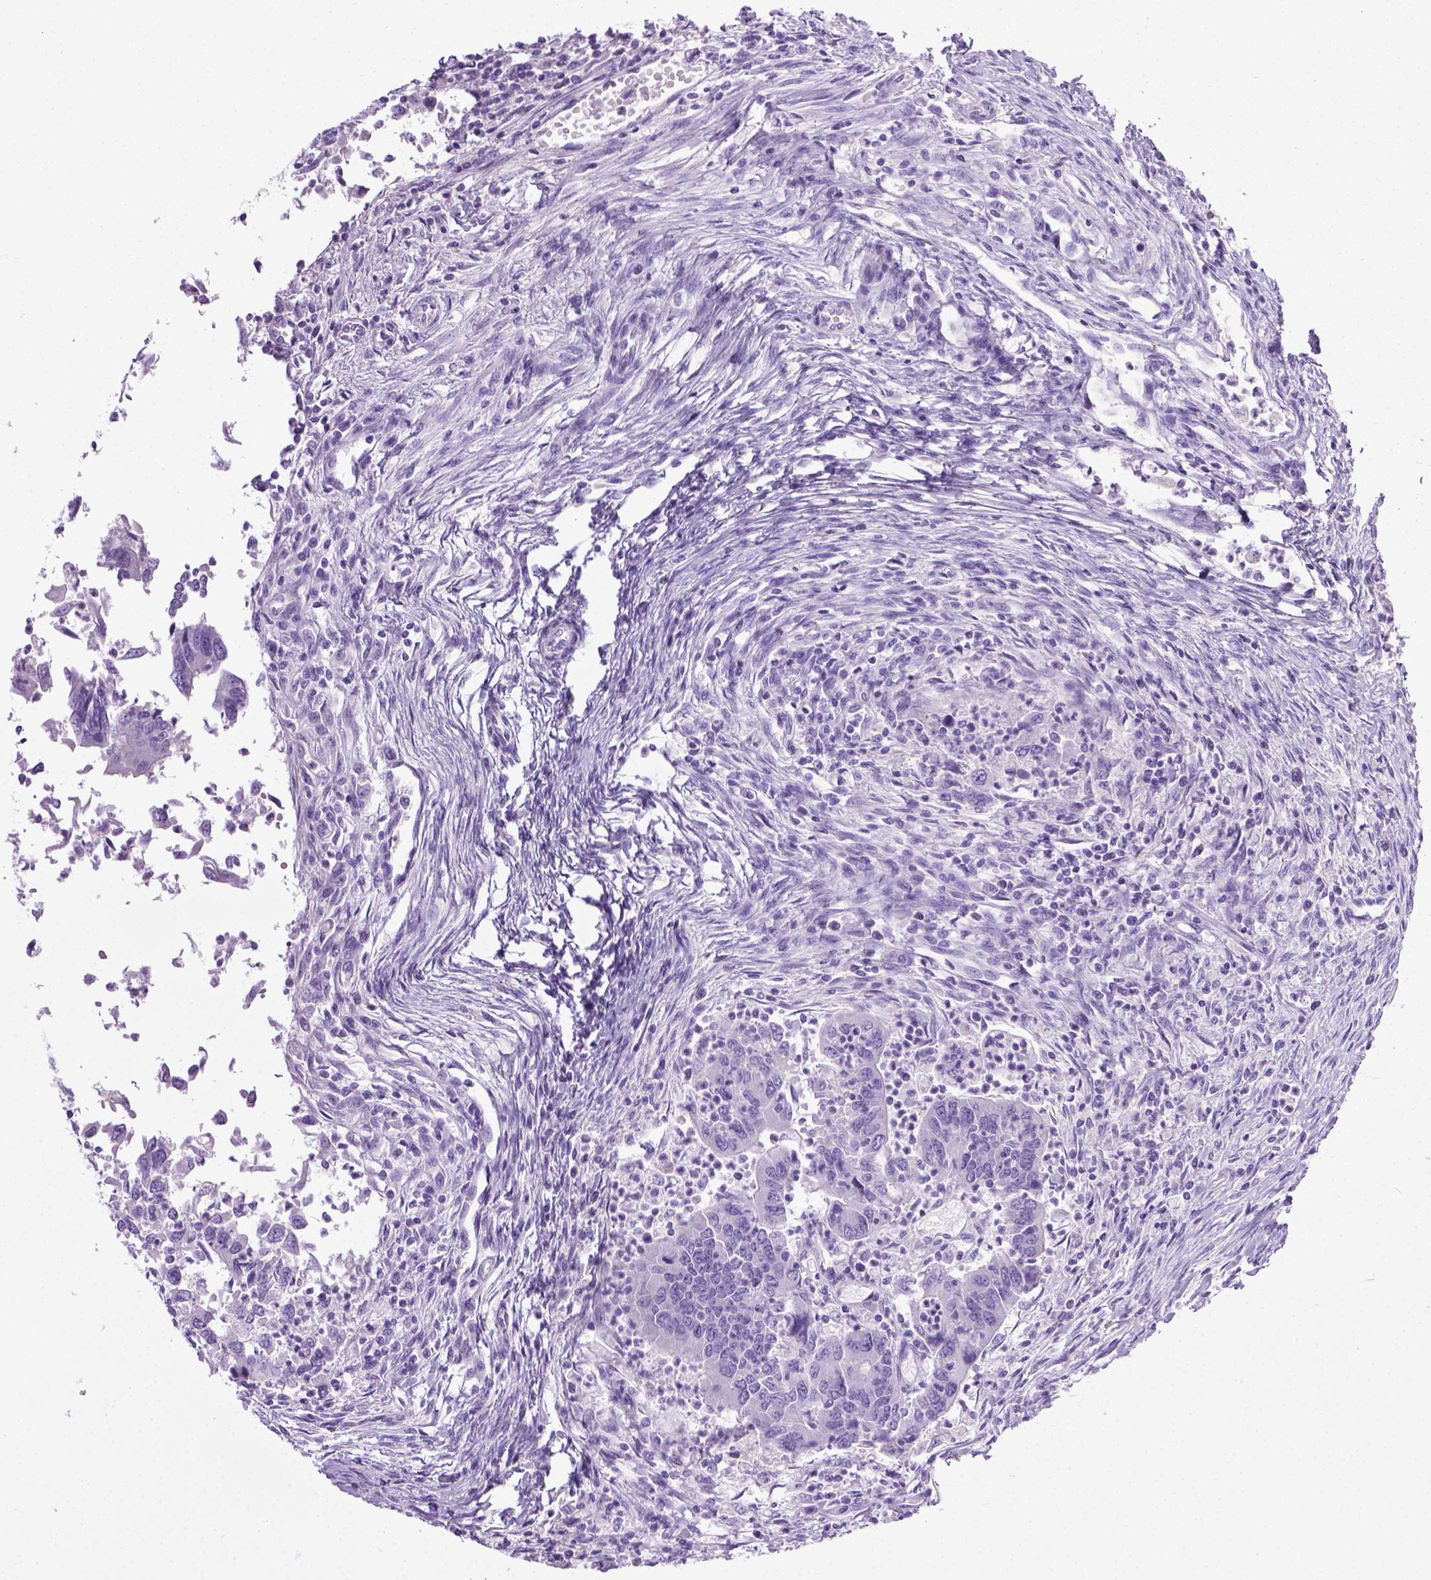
{"staining": {"intensity": "negative", "quantity": "none", "location": "none"}, "tissue": "colorectal cancer", "cell_type": "Tumor cells", "image_type": "cancer", "snomed": [{"axis": "morphology", "description": "Adenocarcinoma, NOS"}, {"axis": "topography", "description": "Colon"}], "caption": "Immunohistochemistry of human colorectal cancer (adenocarcinoma) shows no staining in tumor cells.", "gene": "LELP1", "patient": {"sex": "female", "age": 67}}